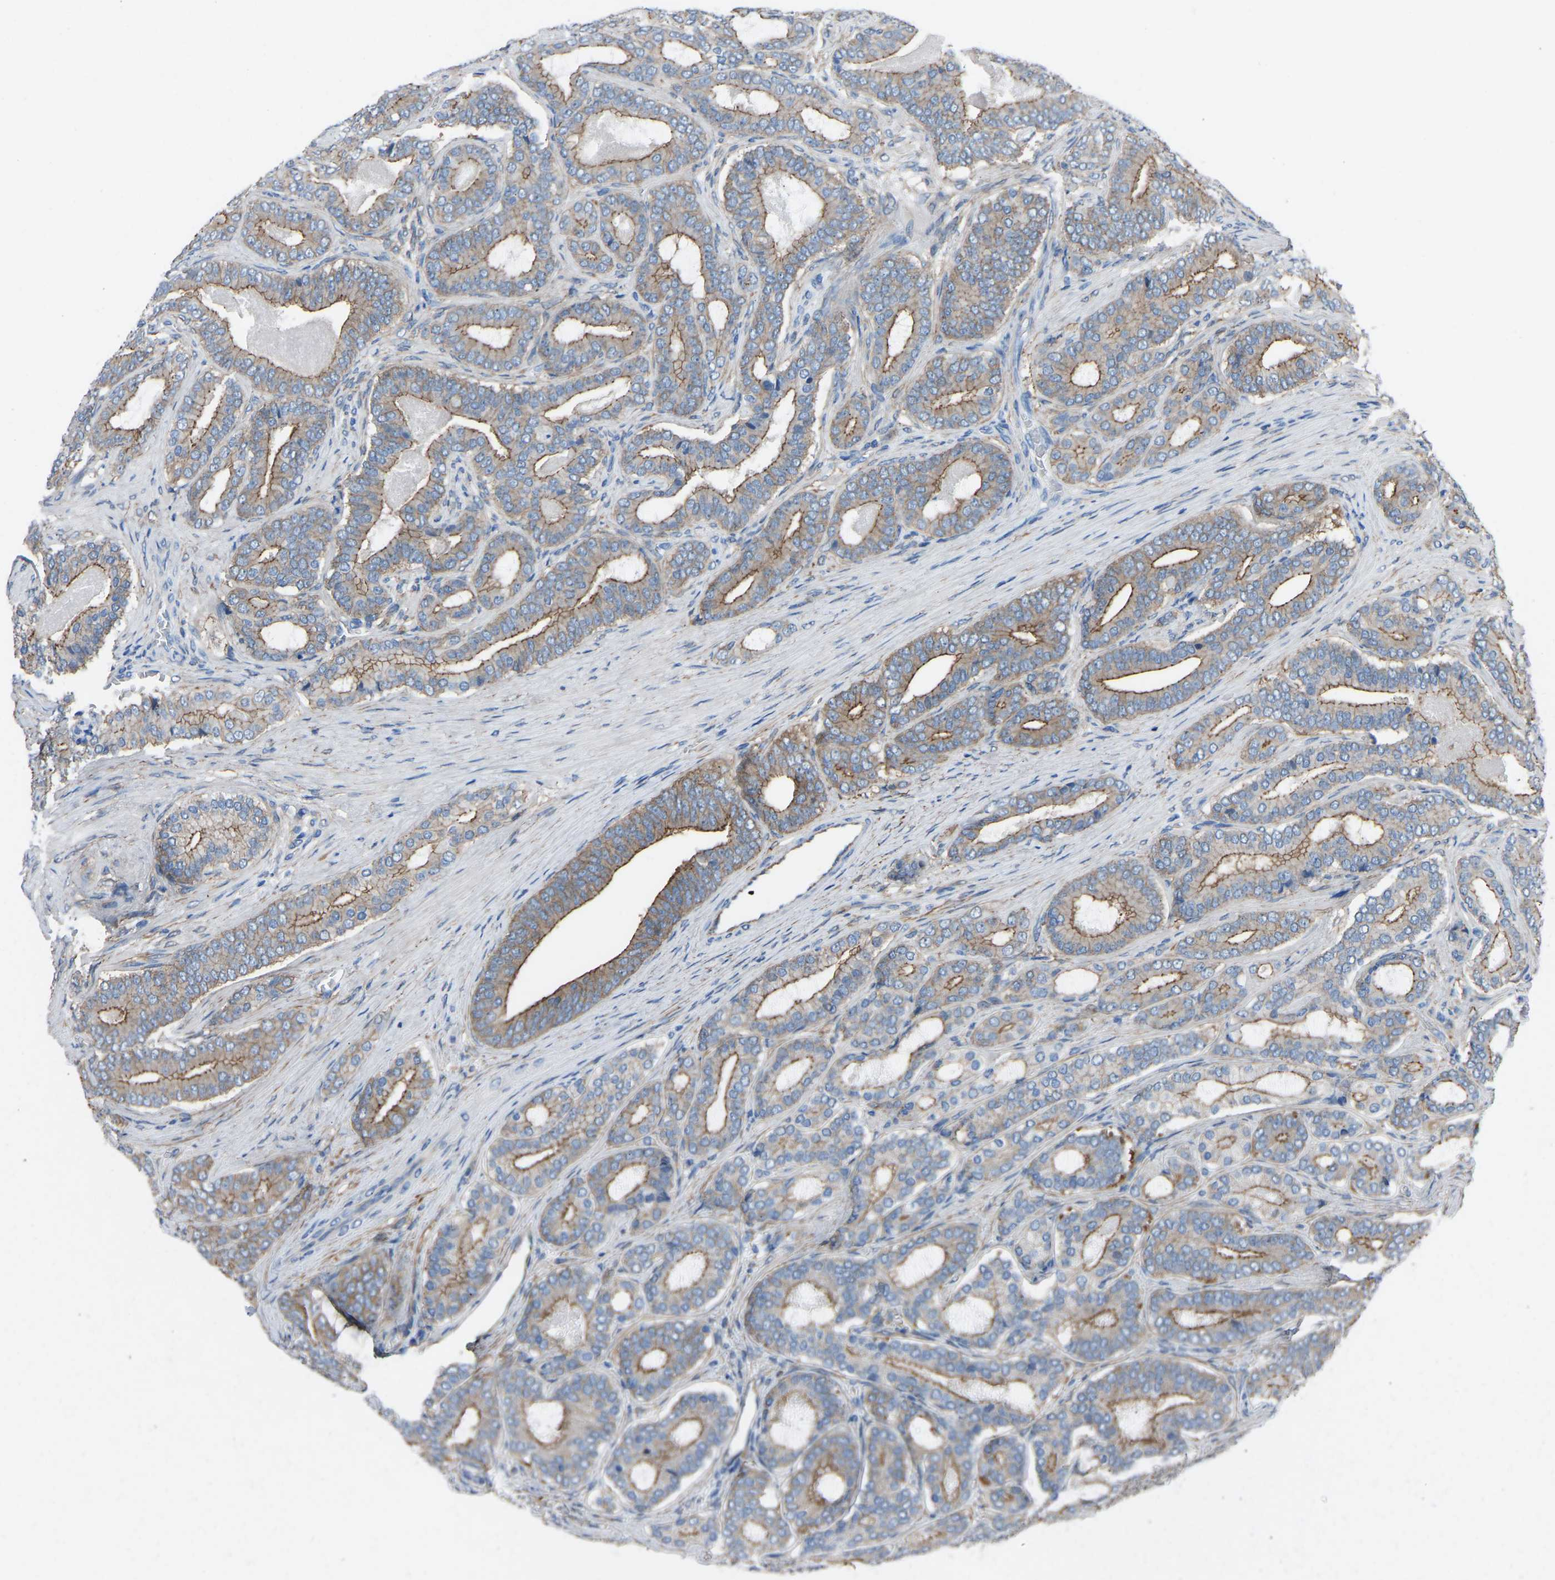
{"staining": {"intensity": "moderate", "quantity": ">75%", "location": "cytoplasmic/membranous"}, "tissue": "prostate cancer", "cell_type": "Tumor cells", "image_type": "cancer", "snomed": [{"axis": "morphology", "description": "Adenocarcinoma, High grade"}, {"axis": "topography", "description": "Prostate"}], "caption": "Immunohistochemical staining of human prostate cancer (adenocarcinoma (high-grade)) exhibits medium levels of moderate cytoplasmic/membranous protein expression in approximately >75% of tumor cells. The staining was performed using DAB to visualize the protein expression in brown, while the nuclei were stained in blue with hematoxylin (Magnification: 20x).", "gene": "MYH10", "patient": {"sex": "male", "age": 60}}